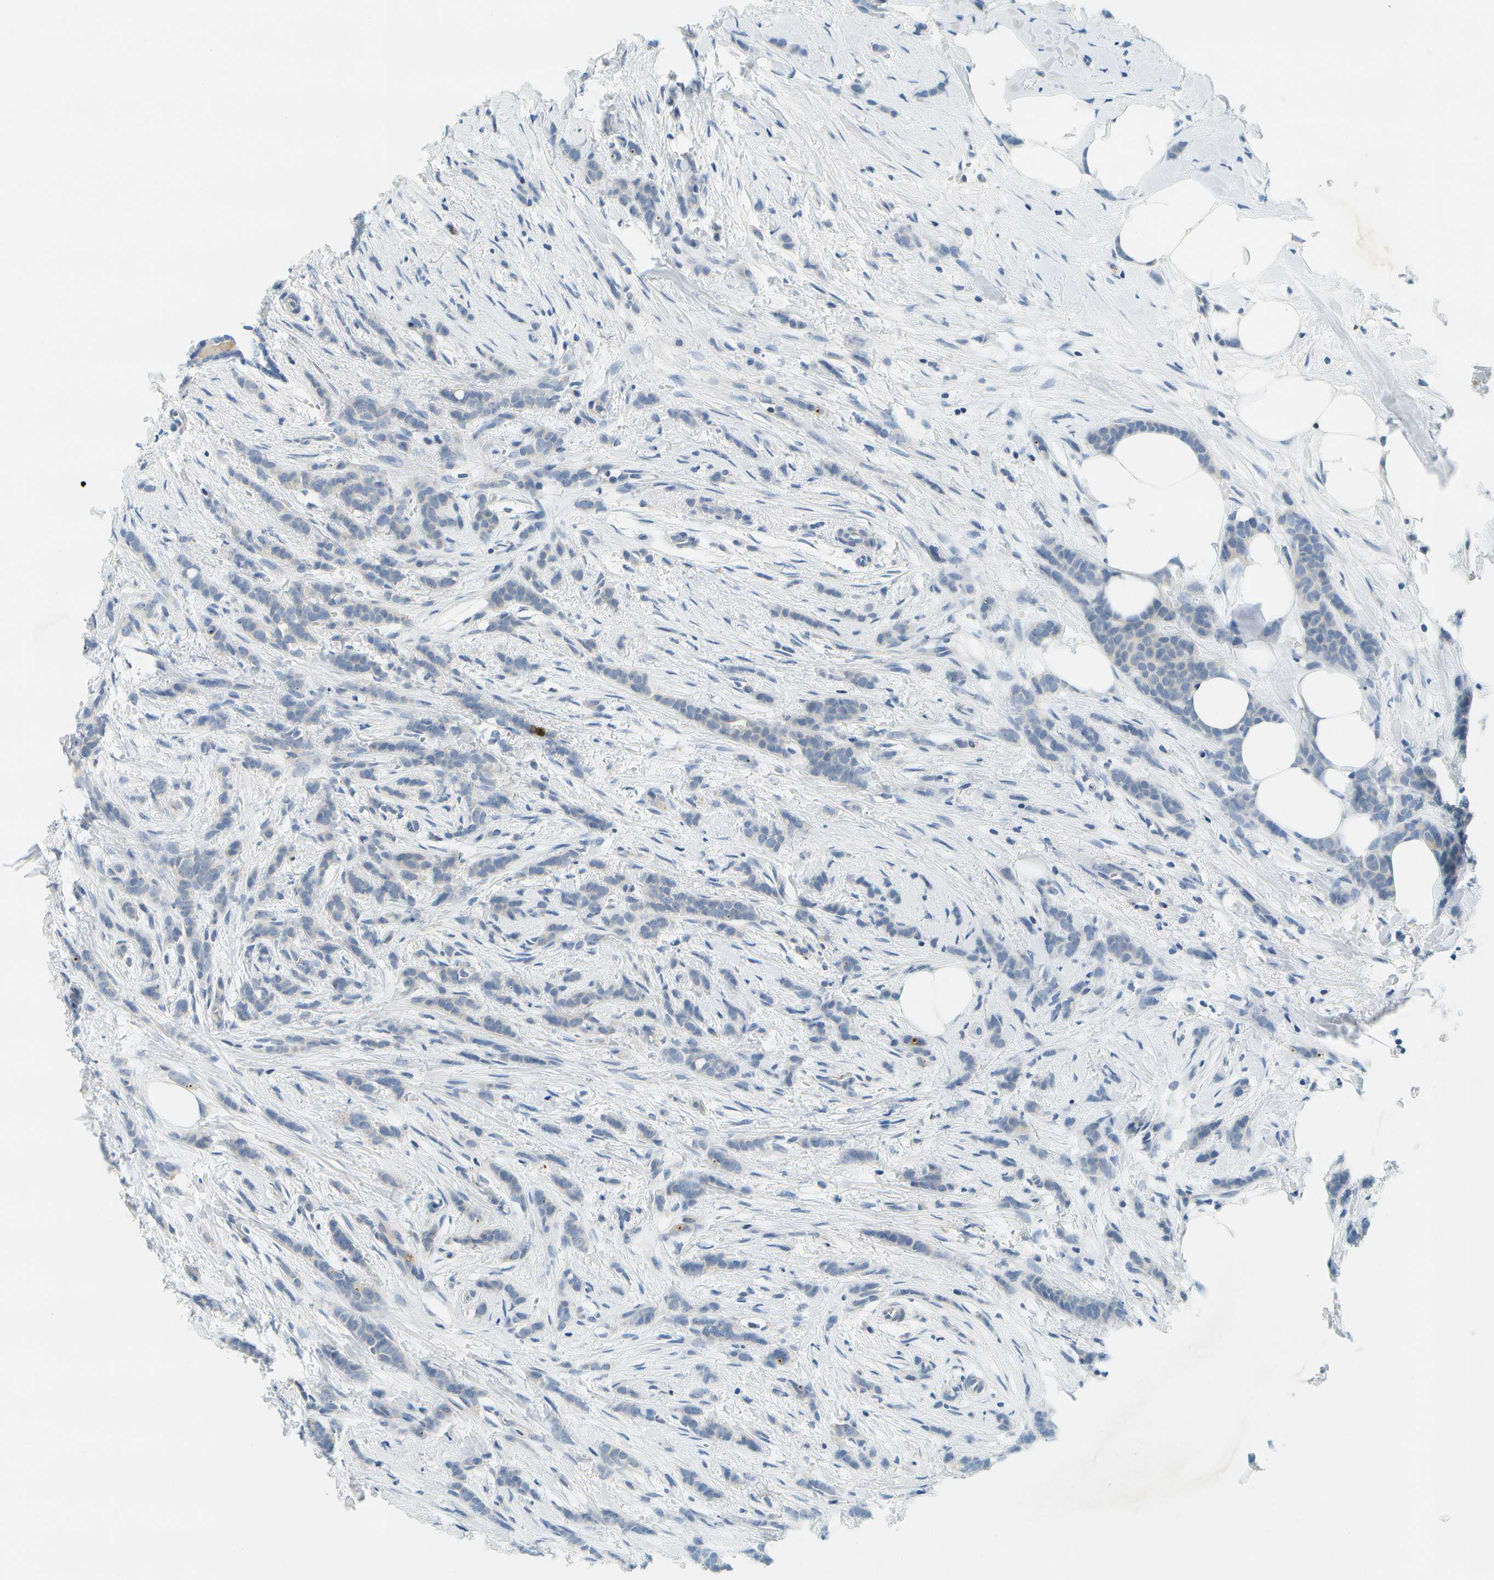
{"staining": {"intensity": "negative", "quantity": "none", "location": "none"}, "tissue": "breast cancer", "cell_type": "Tumor cells", "image_type": "cancer", "snomed": [{"axis": "morphology", "description": "Lobular carcinoma, in situ"}, {"axis": "morphology", "description": "Lobular carcinoma"}, {"axis": "topography", "description": "Breast"}], "caption": "Image shows no significant protein staining in tumor cells of breast cancer (lobular carcinoma).", "gene": "RASGRP2", "patient": {"sex": "female", "age": 41}}